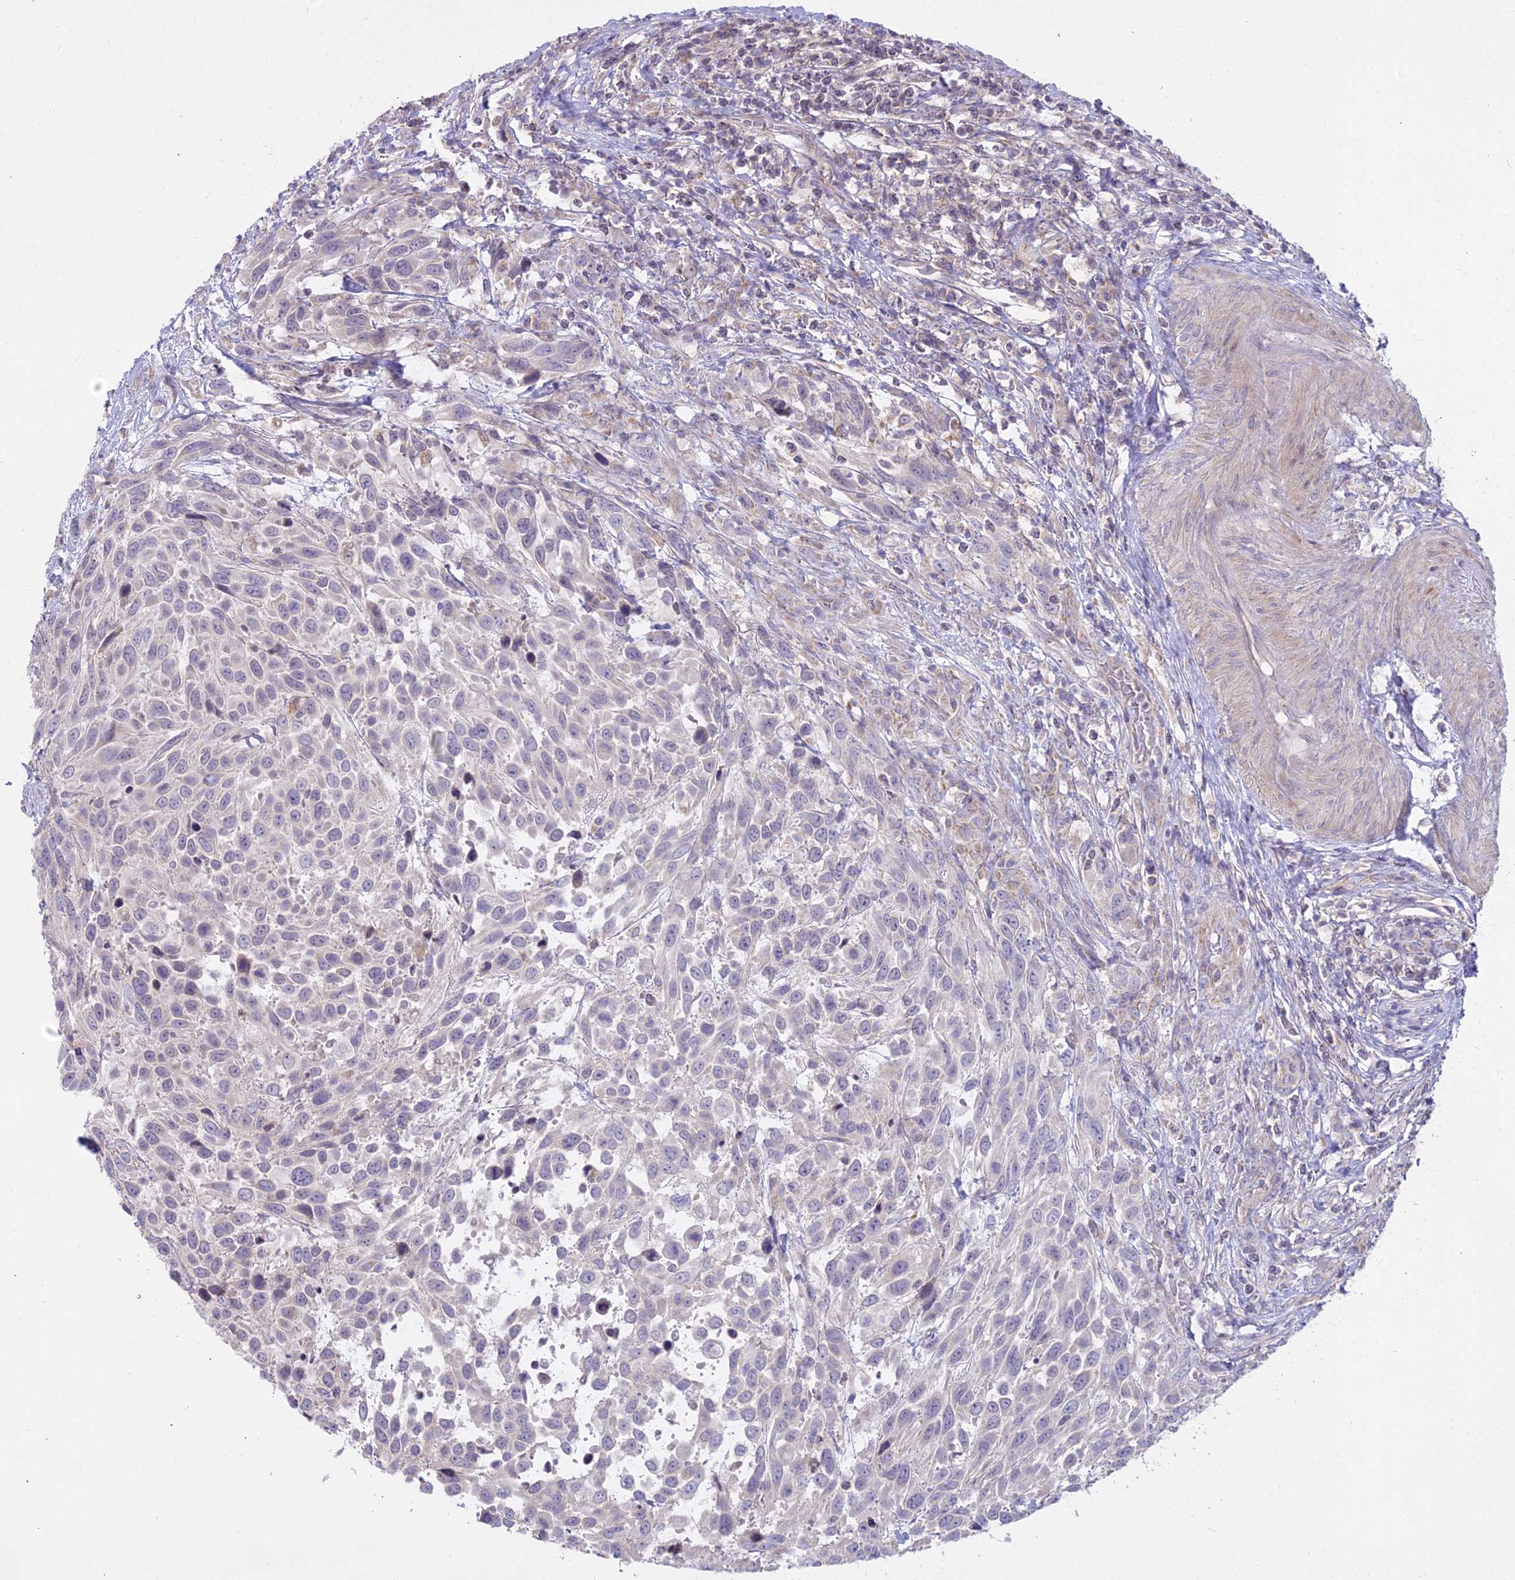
{"staining": {"intensity": "negative", "quantity": "none", "location": "none"}, "tissue": "urothelial cancer", "cell_type": "Tumor cells", "image_type": "cancer", "snomed": [{"axis": "morphology", "description": "Urothelial carcinoma, High grade"}, {"axis": "topography", "description": "Urinary bladder"}], "caption": "Immunohistochemistry histopathology image of high-grade urothelial carcinoma stained for a protein (brown), which exhibits no staining in tumor cells.", "gene": "MICU2", "patient": {"sex": "female", "age": 70}}